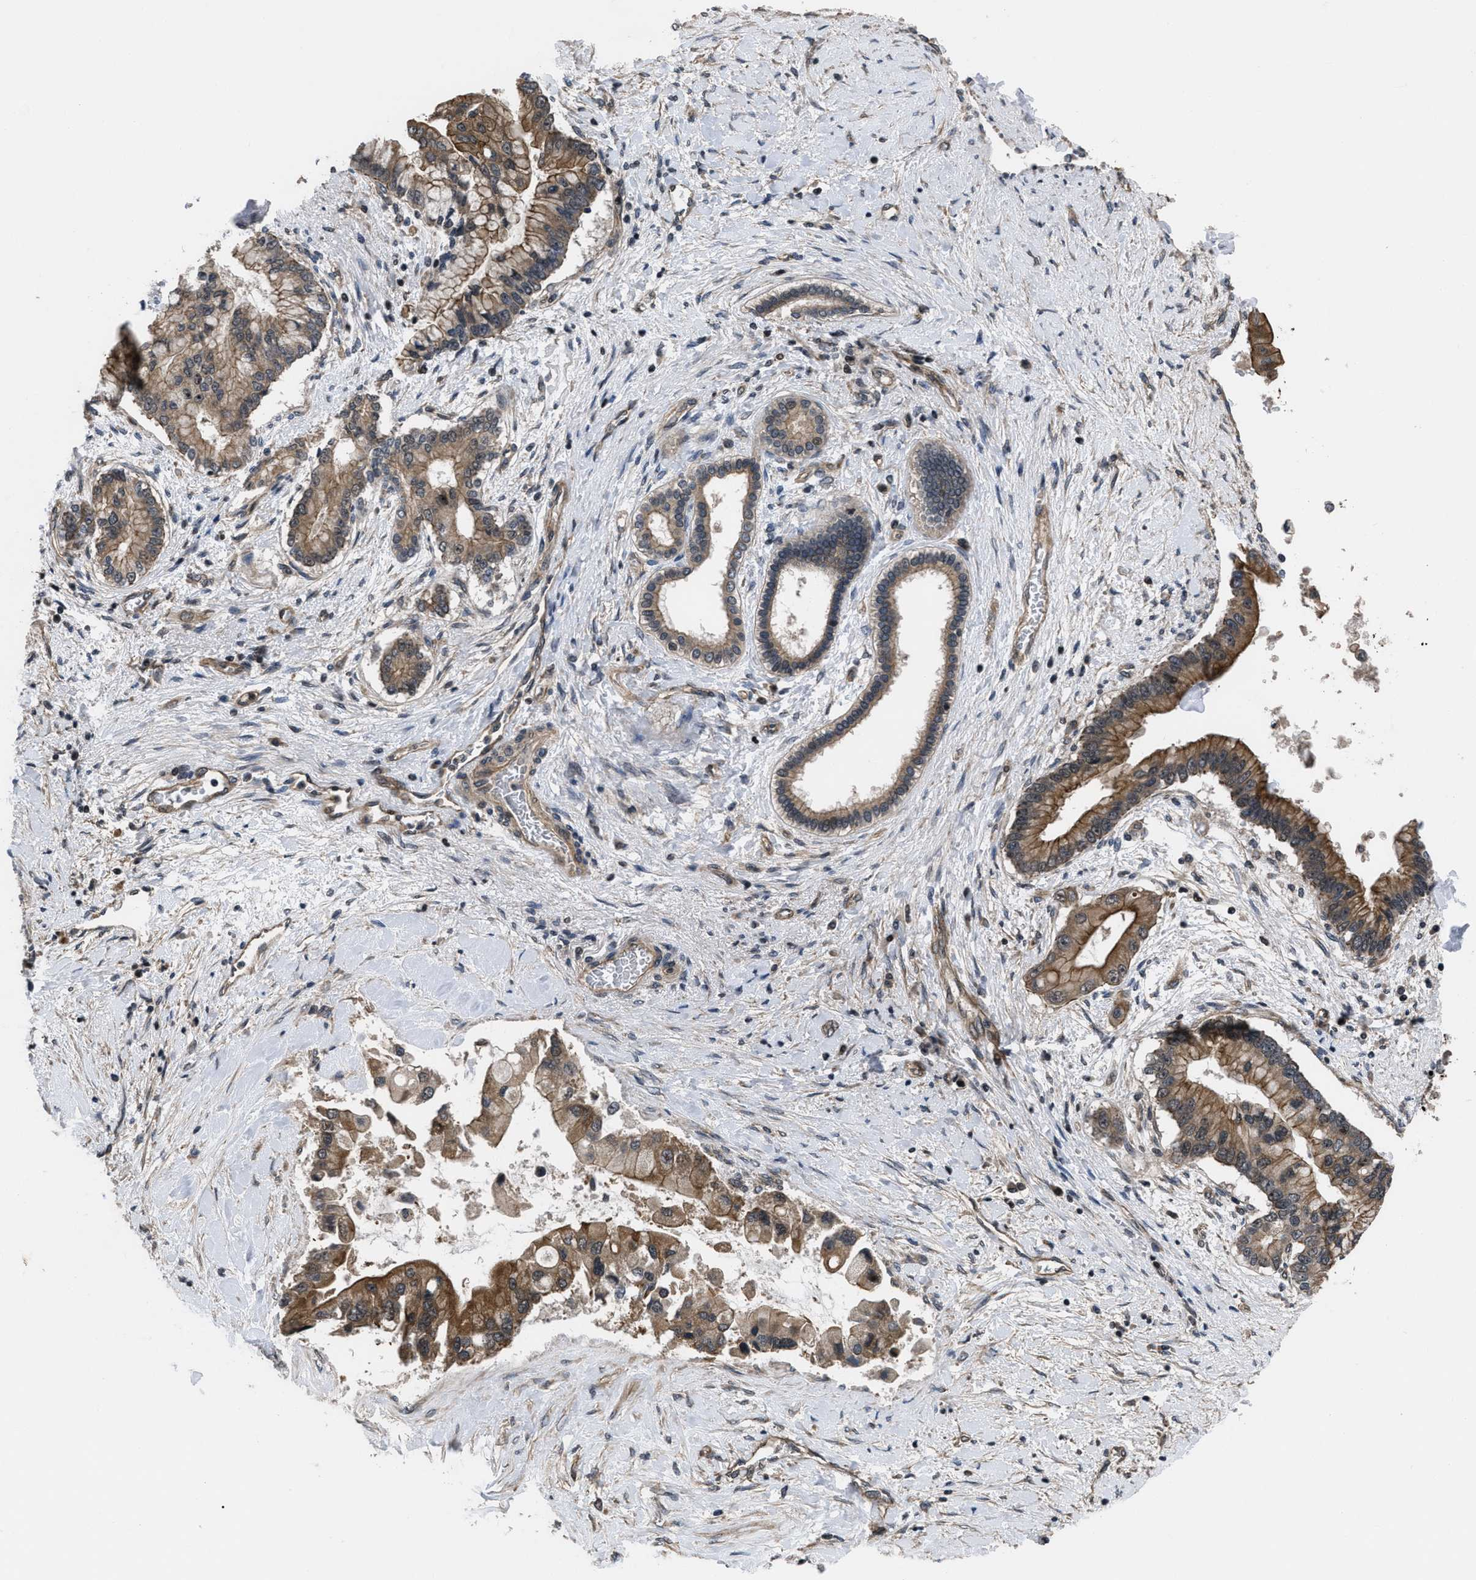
{"staining": {"intensity": "moderate", "quantity": ">75%", "location": "cytoplasmic/membranous"}, "tissue": "liver cancer", "cell_type": "Tumor cells", "image_type": "cancer", "snomed": [{"axis": "morphology", "description": "Cholangiocarcinoma"}, {"axis": "topography", "description": "Liver"}], "caption": "High-power microscopy captured an immunohistochemistry (IHC) image of liver cancer, revealing moderate cytoplasmic/membranous positivity in about >75% of tumor cells.", "gene": "DNAJC14", "patient": {"sex": "male", "age": 50}}